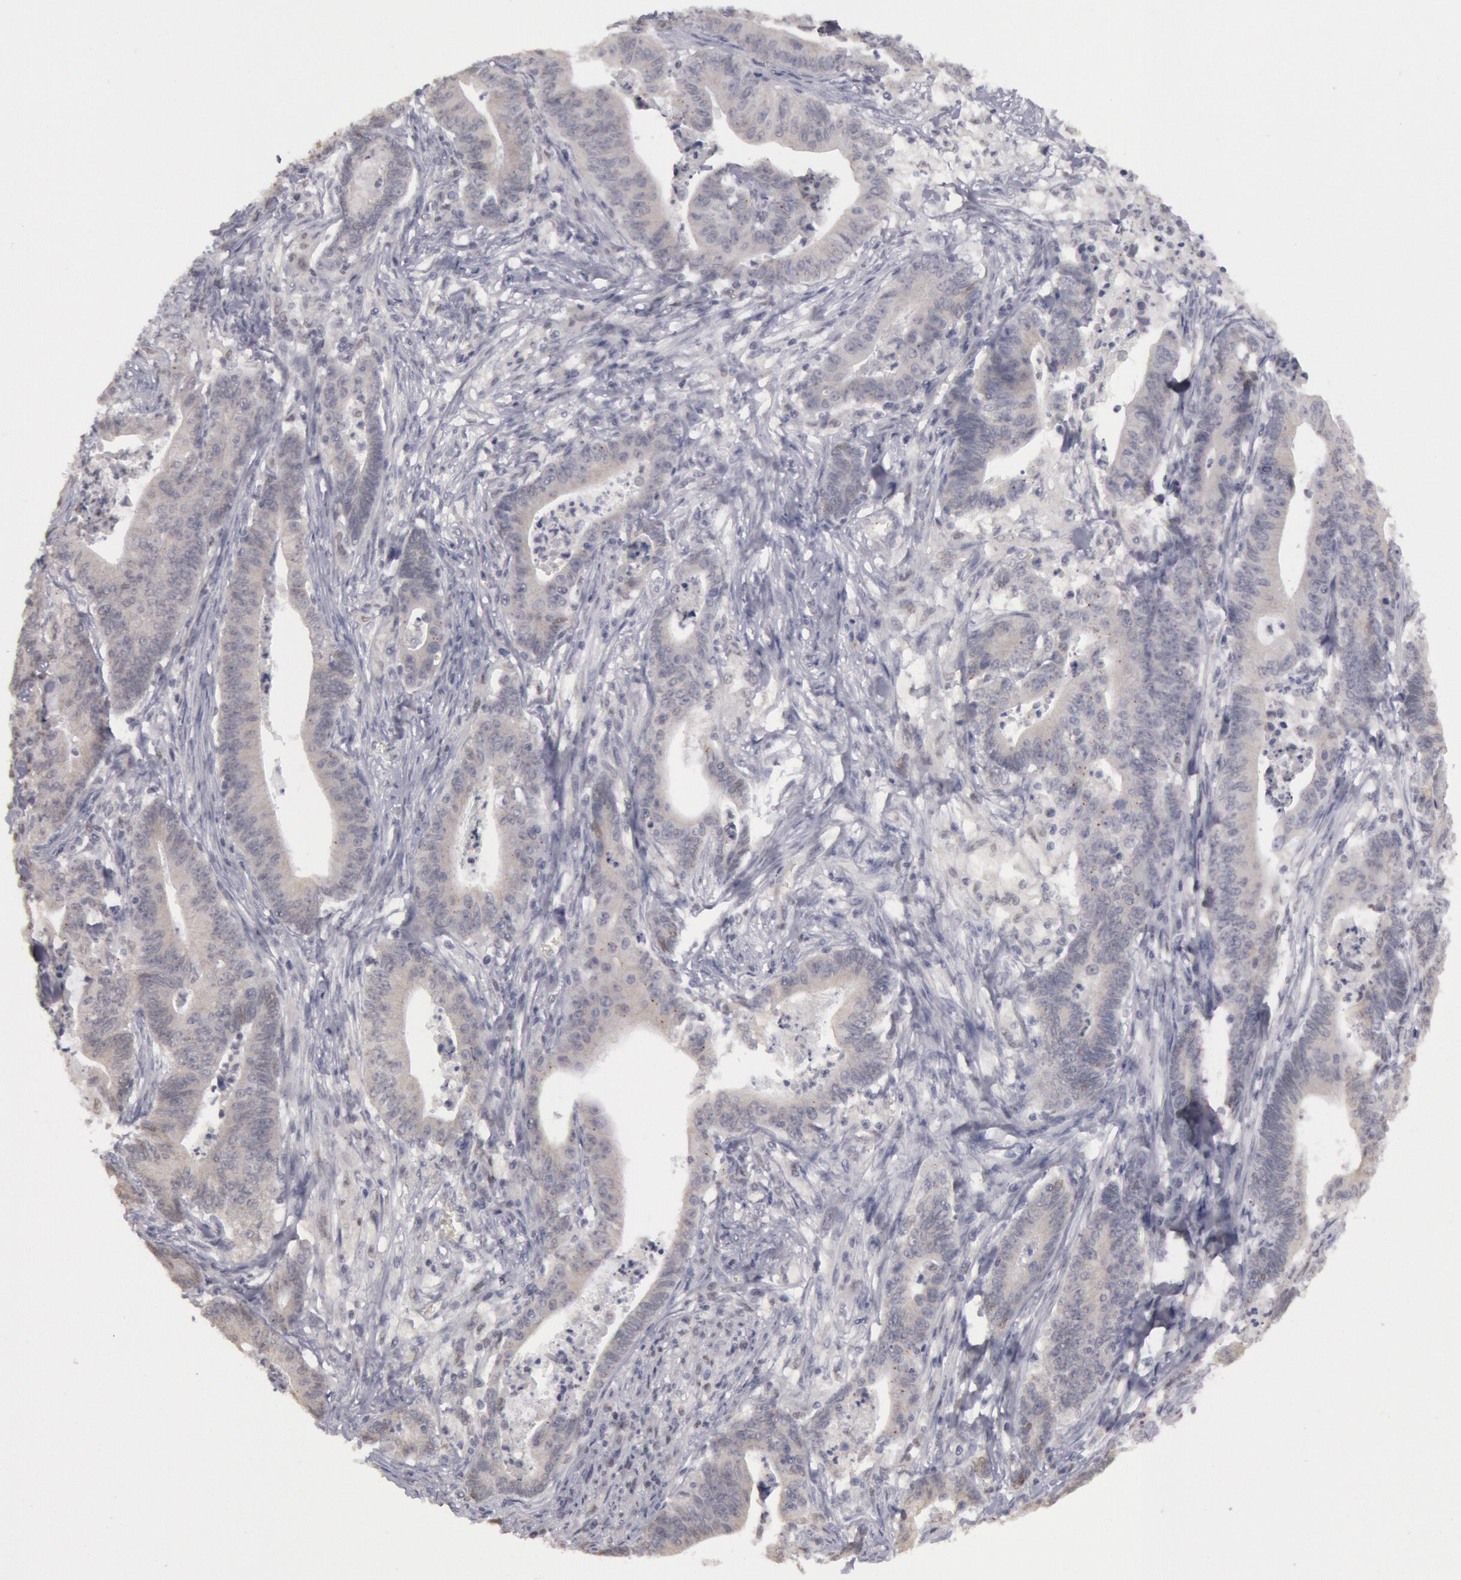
{"staining": {"intensity": "negative", "quantity": "none", "location": "none"}, "tissue": "stomach cancer", "cell_type": "Tumor cells", "image_type": "cancer", "snomed": [{"axis": "morphology", "description": "Adenocarcinoma, NOS"}, {"axis": "topography", "description": "Stomach, lower"}], "caption": "This is a micrograph of immunohistochemistry (IHC) staining of adenocarcinoma (stomach), which shows no staining in tumor cells.", "gene": "RIMBP3C", "patient": {"sex": "female", "age": 86}}